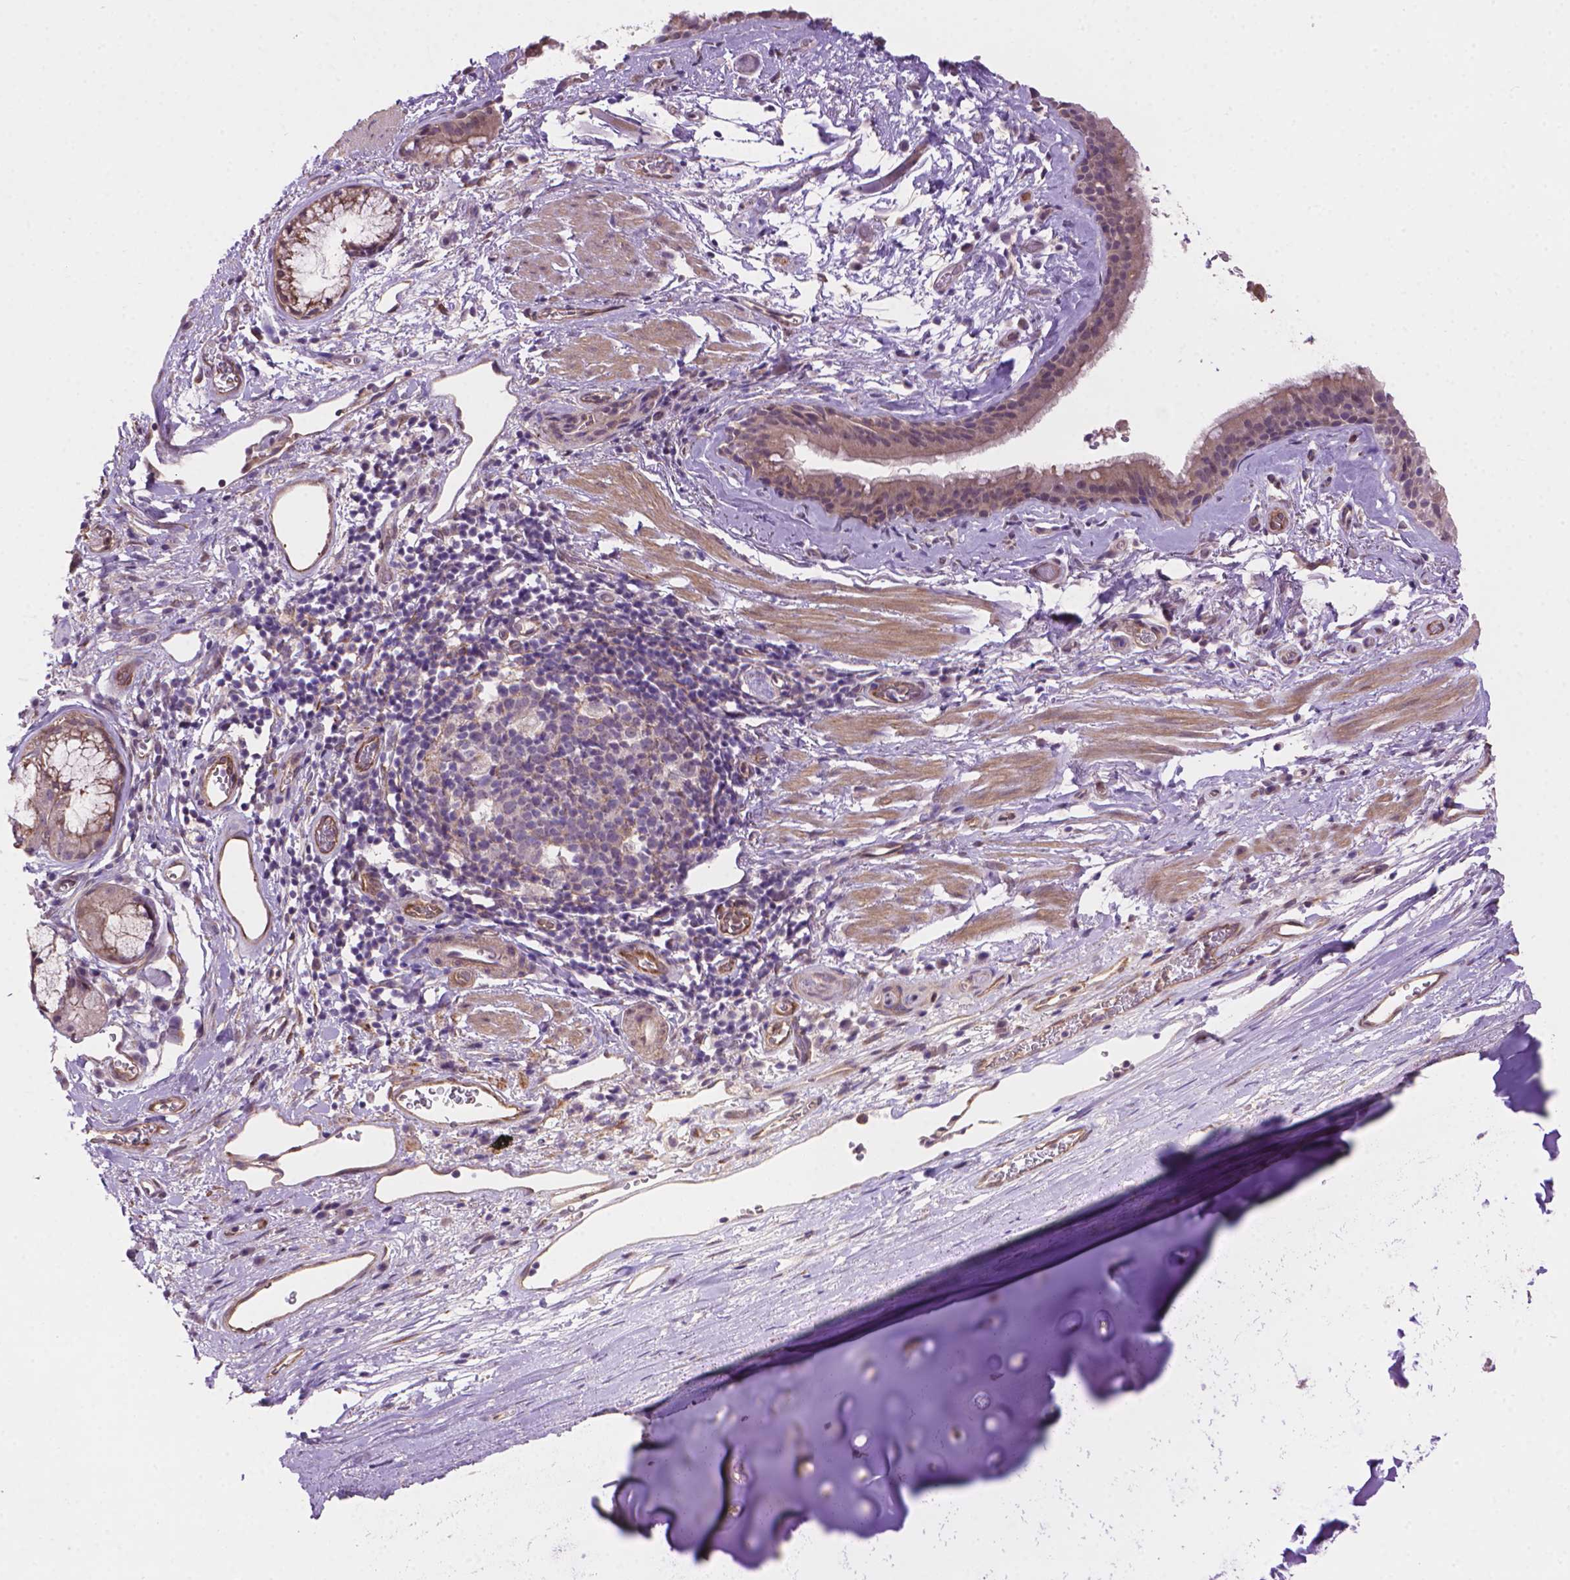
{"staining": {"intensity": "weak", "quantity": "25%-75%", "location": "cytoplasmic/membranous"}, "tissue": "bronchus", "cell_type": "Respiratory epithelial cells", "image_type": "normal", "snomed": [{"axis": "morphology", "description": "Normal tissue, NOS"}, {"axis": "topography", "description": "Cartilage tissue"}, {"axis": "topography", "description": "Bronchus"}], "caption": "The immunohistochemical stain shows weak cytoplasmic/membranous positivity in respiratory epithelial cells of benign bronchus. Using DAB (brown) and hematoxylin (blue) stains, captured at high magnification using brightfield microscopy.", "gene": "AMMECR1L", "patient": {"sex": "male", "age": 58}}